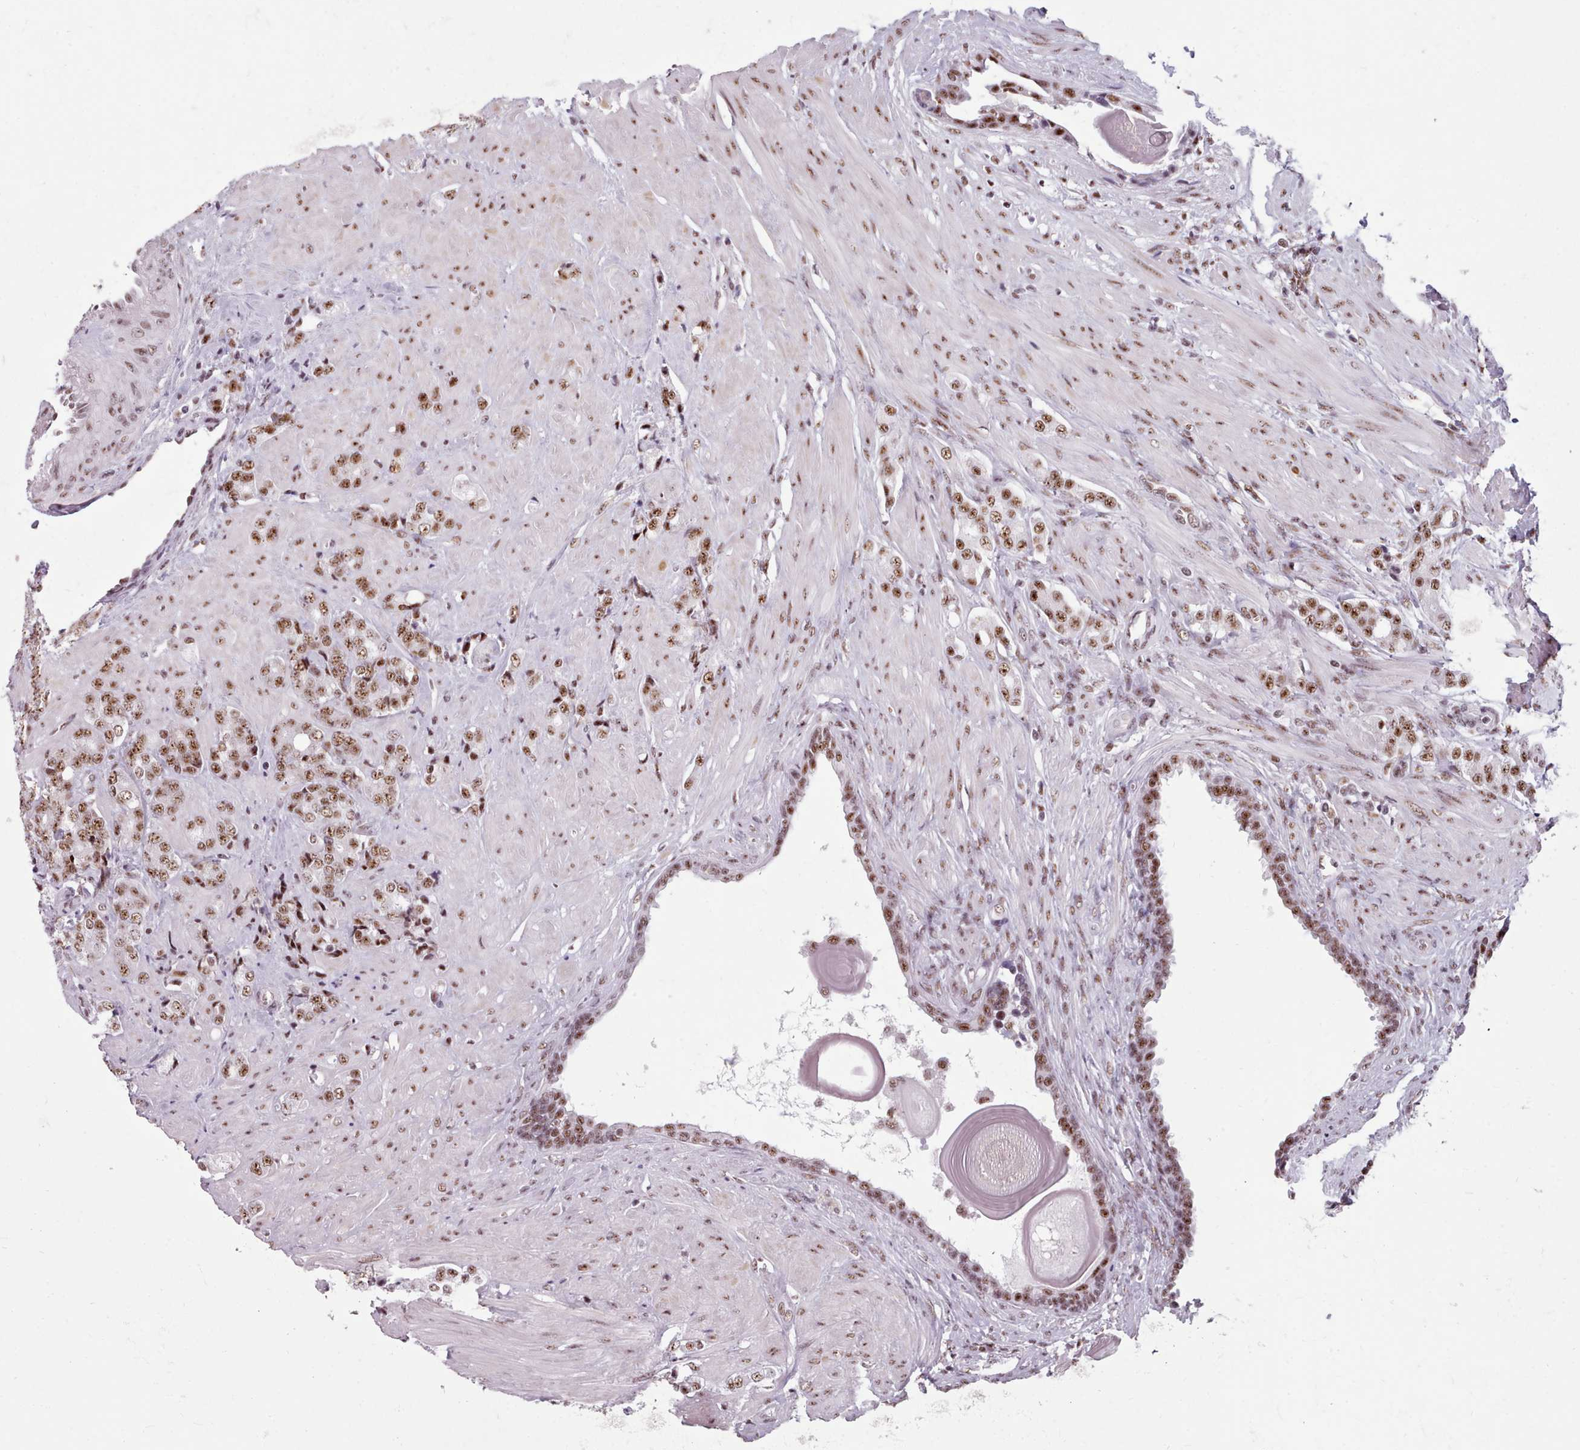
{"staining": {"intensity": "moderate", "quantity": ">75%", "location": "nuclear"}, "tissue": "prostate cancer", "cell_type": "Tumor cells", "image_type": "cancer", "snomed": [{"axis": "morphology", "description": "Adenocarcinoma, High grade"}, {"axis": "topography", "description": "Prostate"}], "caption": "Prostate cancer tissue demonstrates moderate nuclear expression in about >75% of tumor cells, visualized by immunohistochemistry.", "gene": "SRRM1", "patient": {"sex": "male", "age": 62}}